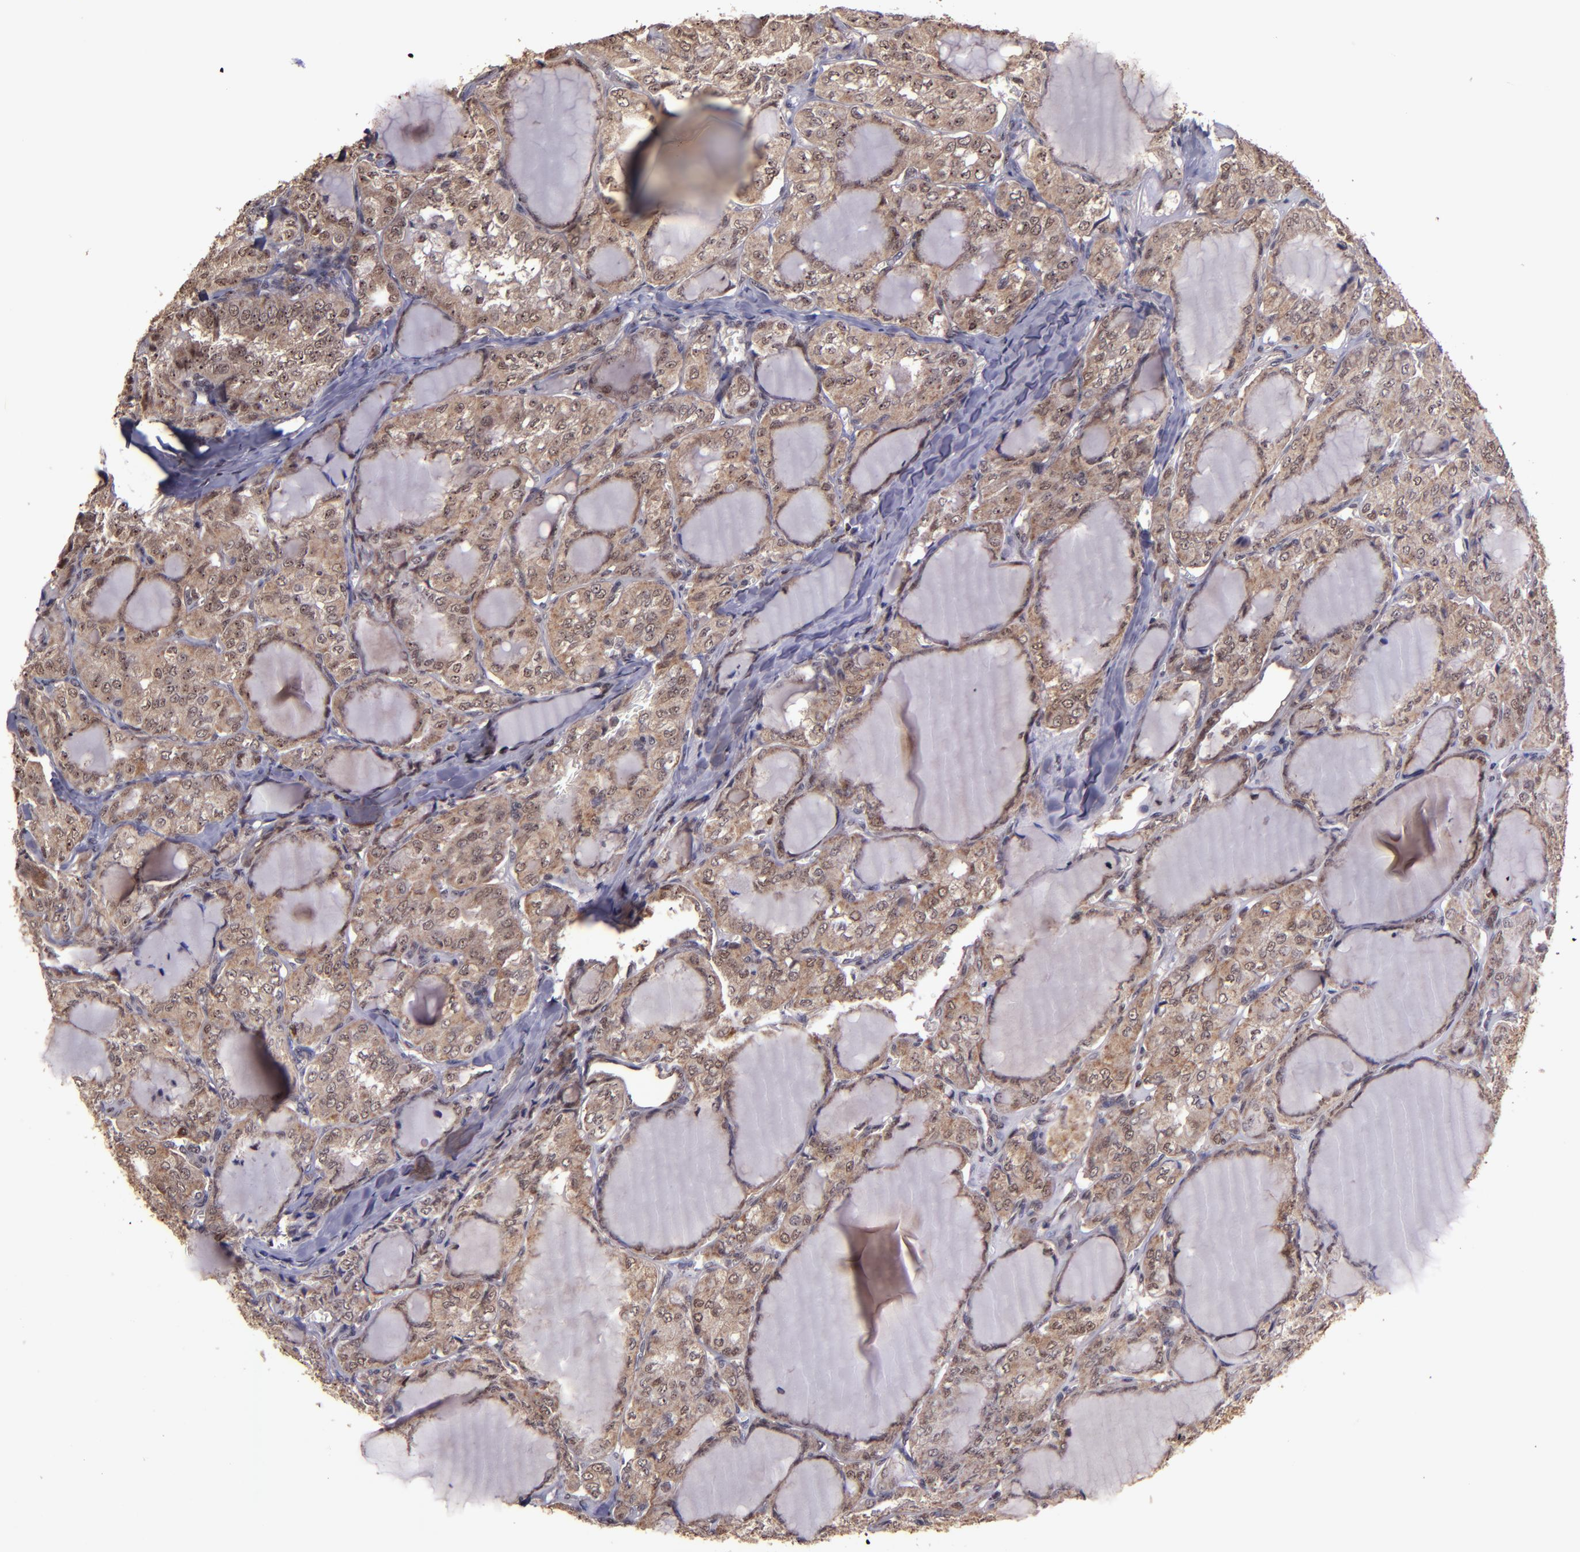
{"staining": {"intensity": "moderate", "quantity": ">75%", "location": "cytoplasmic/membranous"}, "tissue": "thyroid cancer", "cell_type": "Tumor cells", "image_type": "cancer", "snomed": [{"axis": "morphology", "description": "Papillary adenocarcinoma, NOS"}, {"axis": "topography", "description": "Thyroid gland"}], "caption": "Human thyroid papillary adenocarcinoma stained with a protein marker exhibits moderate staining in tumor cells.", "gene": "CECR2", "patient": {"sex": "male", "age": 20}}